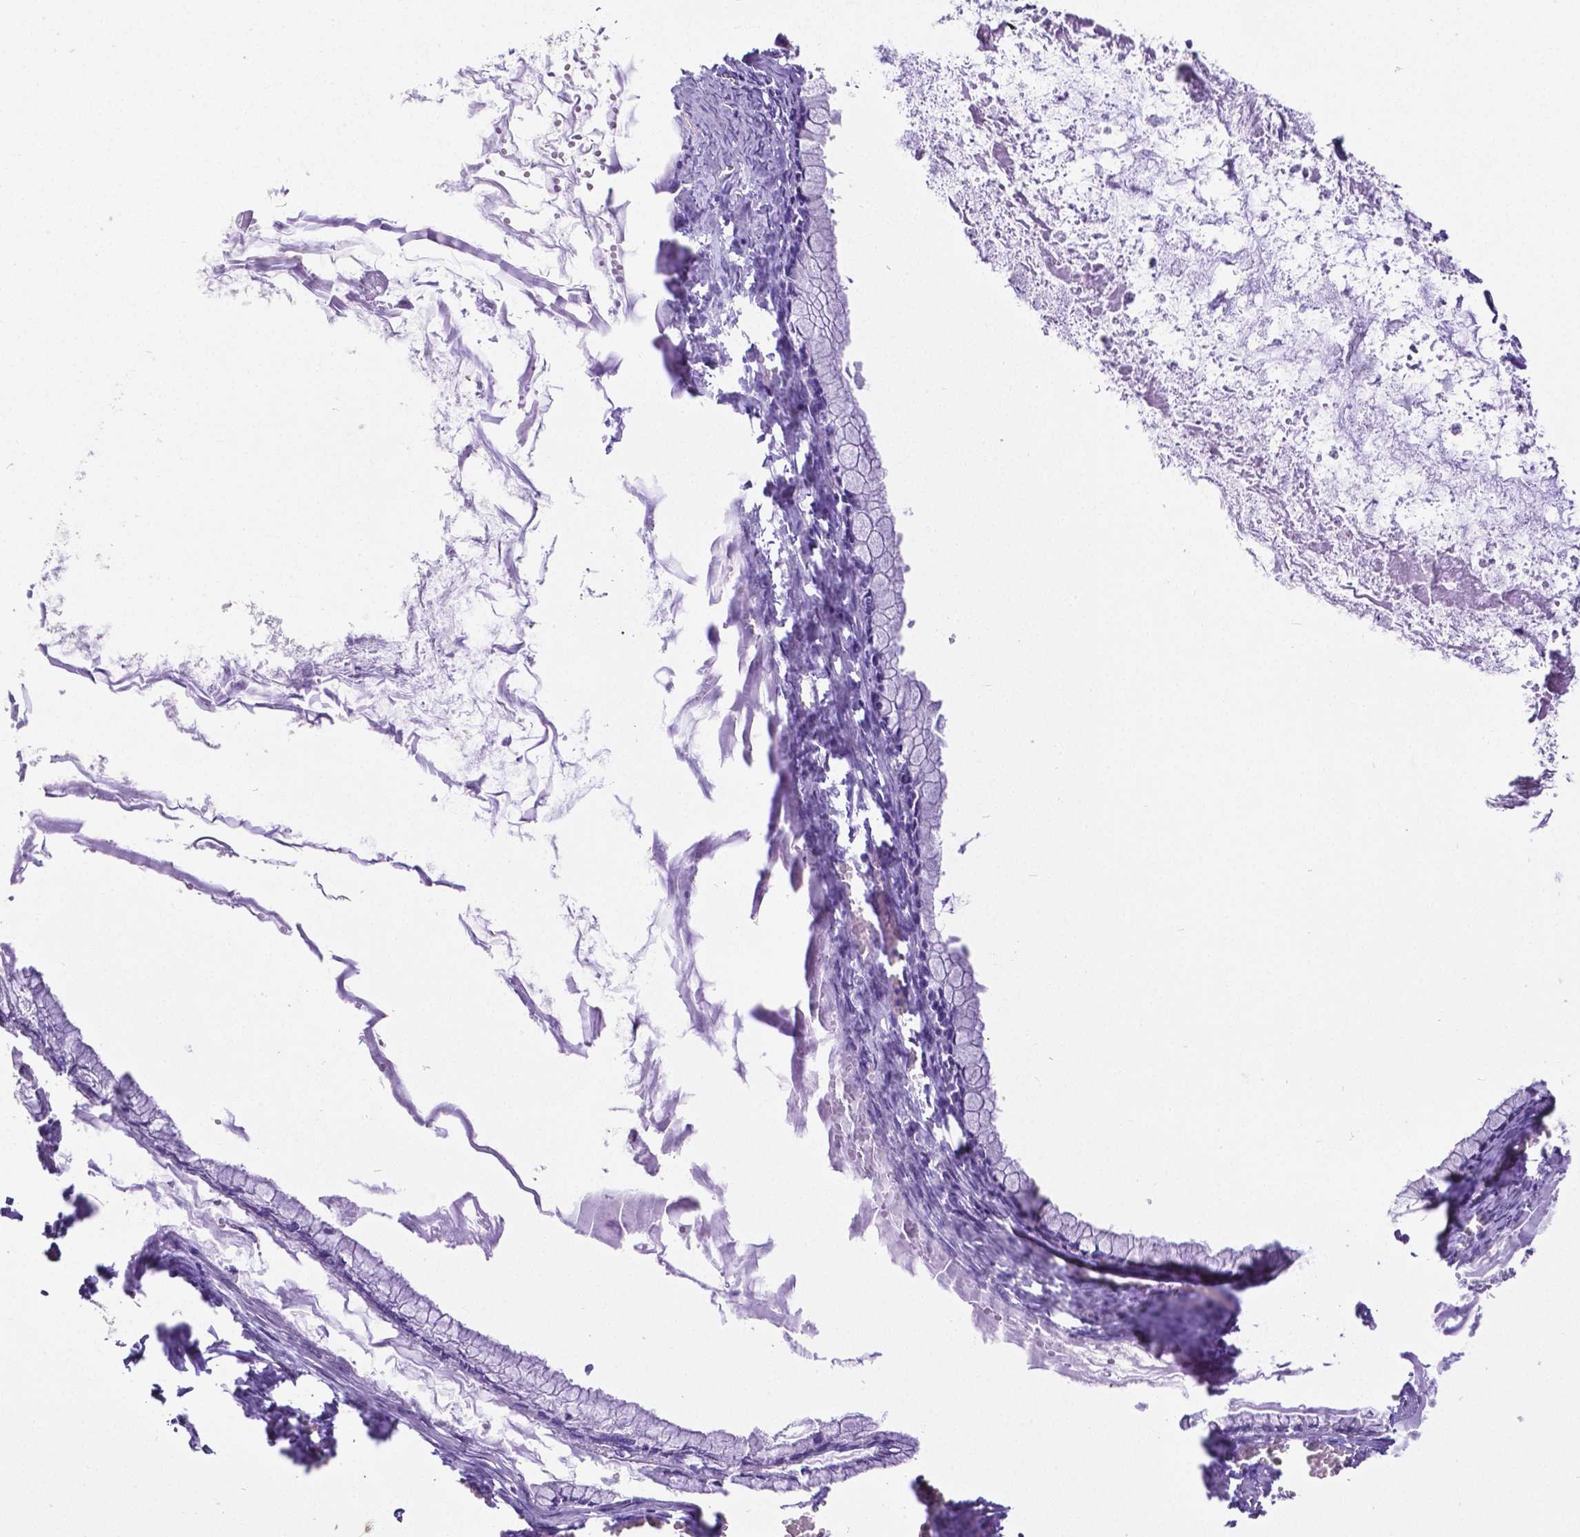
{"staining": {"intensity": "negative", "quantity": "none", "location": "none"}, "tissue": "ovarian cancer", "cell_type": "Tumor cells", "image_type": "cancer", "snomed": [{"axis": "morphology", "description": "Cystadenocarcinoma, mucinous, NOS"}, {"axis": "topography", "description": "Ovary"}], "caption": "The histopathology image reveals no significant positivity in tumor cells of mucinous cystadenocarcinoma (ovarian).", "gene": "SATB2", "patient": {"sex": "female", "age": 67}}